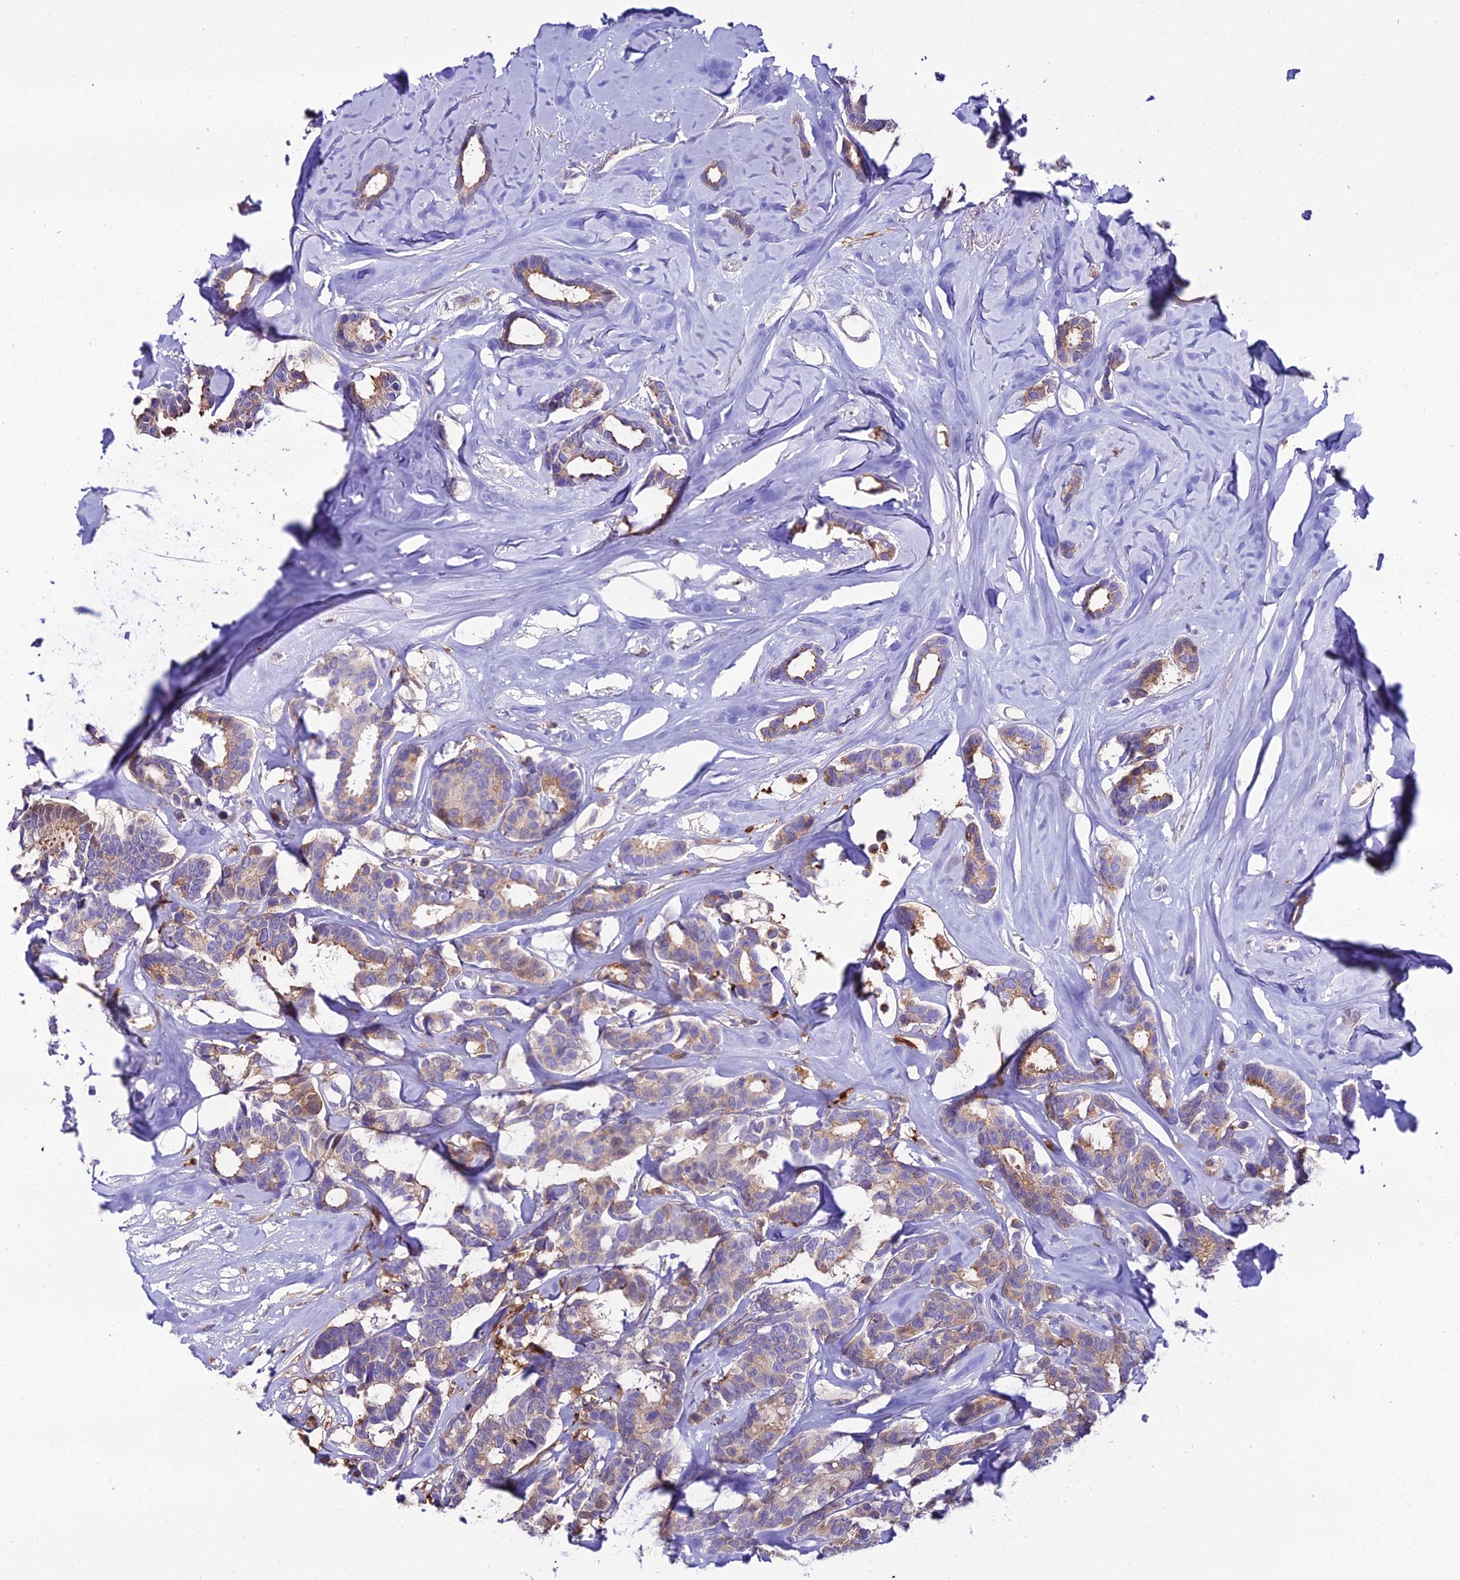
{"staining": {"intensity": "moderate", "quantity": "25%-75%", "location": "cytoplasmic/membranous"}, "tissue": "breast cancer", "cell_type": "Tumor cells", "image_type": "cancer", "snomed": [{"axis": "morphology", "description": "Duct carcinoma"}, {"axis": "topography", "description": "Breast"}], "caption": "Immunohistochemistry (DAB) staining of intraductal carcinoma (breast) displays moderate cytoplasmic/membranous protein staining in about 25%-75% of tumor cells. The staining was performed using DAB (3,3'-diaminobenzidine) to visualize the protein expression in brown, while the nuclei were stained in blue with hematoxylin (Magnification: 20x).", "gene": "MB21D2", "patient": {"sex": "female", "age": 87}}